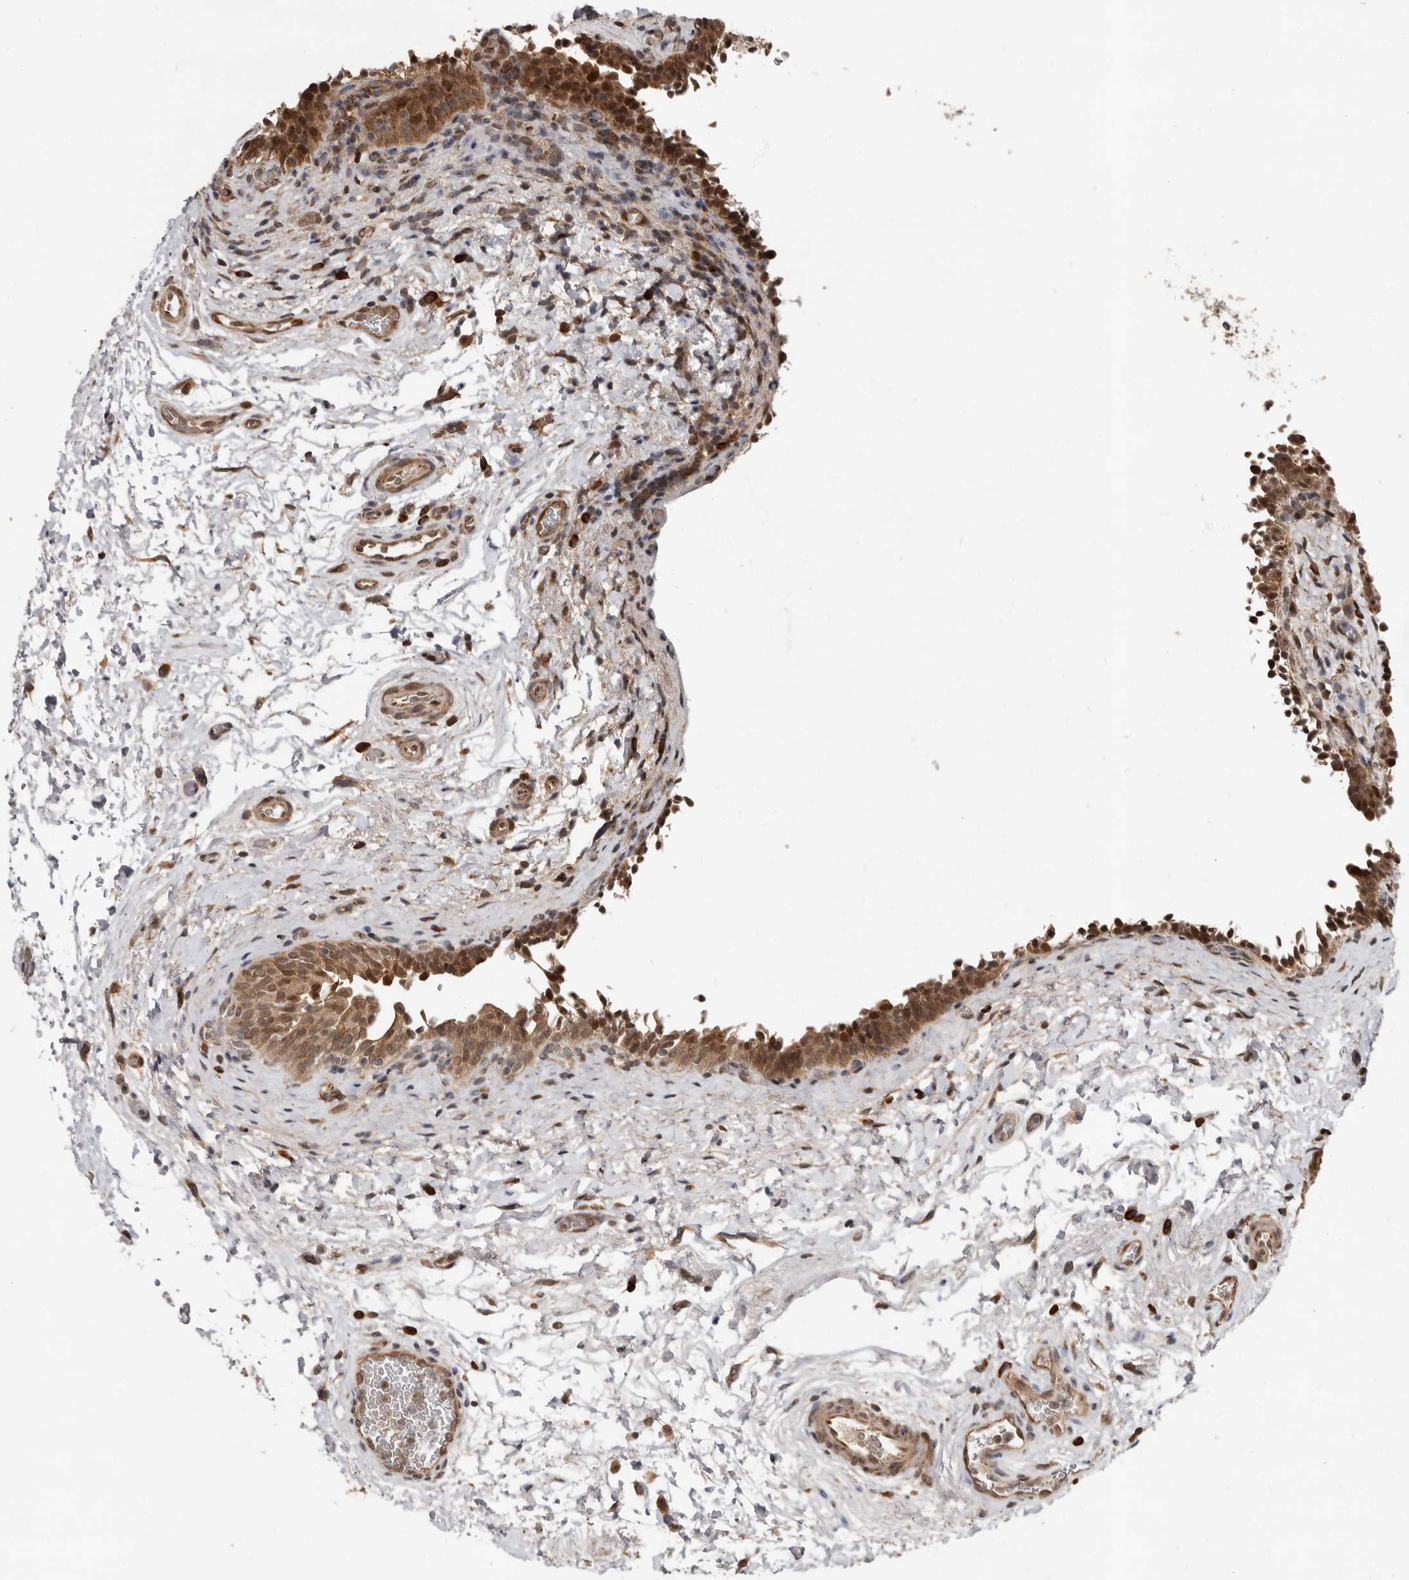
{"staining": {"intensity": "strong", "quantity": ">75%", "location": "cytoplasmic/membranous,nuclear"}, "tissue": "urinary bladder", "cell_type": "Urothelial cells", "image_type": "normal", "snomed": [{"axis": "morphology", "description": "Normal tissue, NOS"}, {"axis": "topography", "description": "Urinary bladder"}], "caption": "Immunohistochemistry micrograph of unremarkable human urinary bladder stained for a protein (brown), which shows high levels of strong cytoplasmic/membranous,nuclear positivity in about >75% of urothelial cells.", "gene": "LRGUK", "patient": {"sex": "male", "age": 83}}